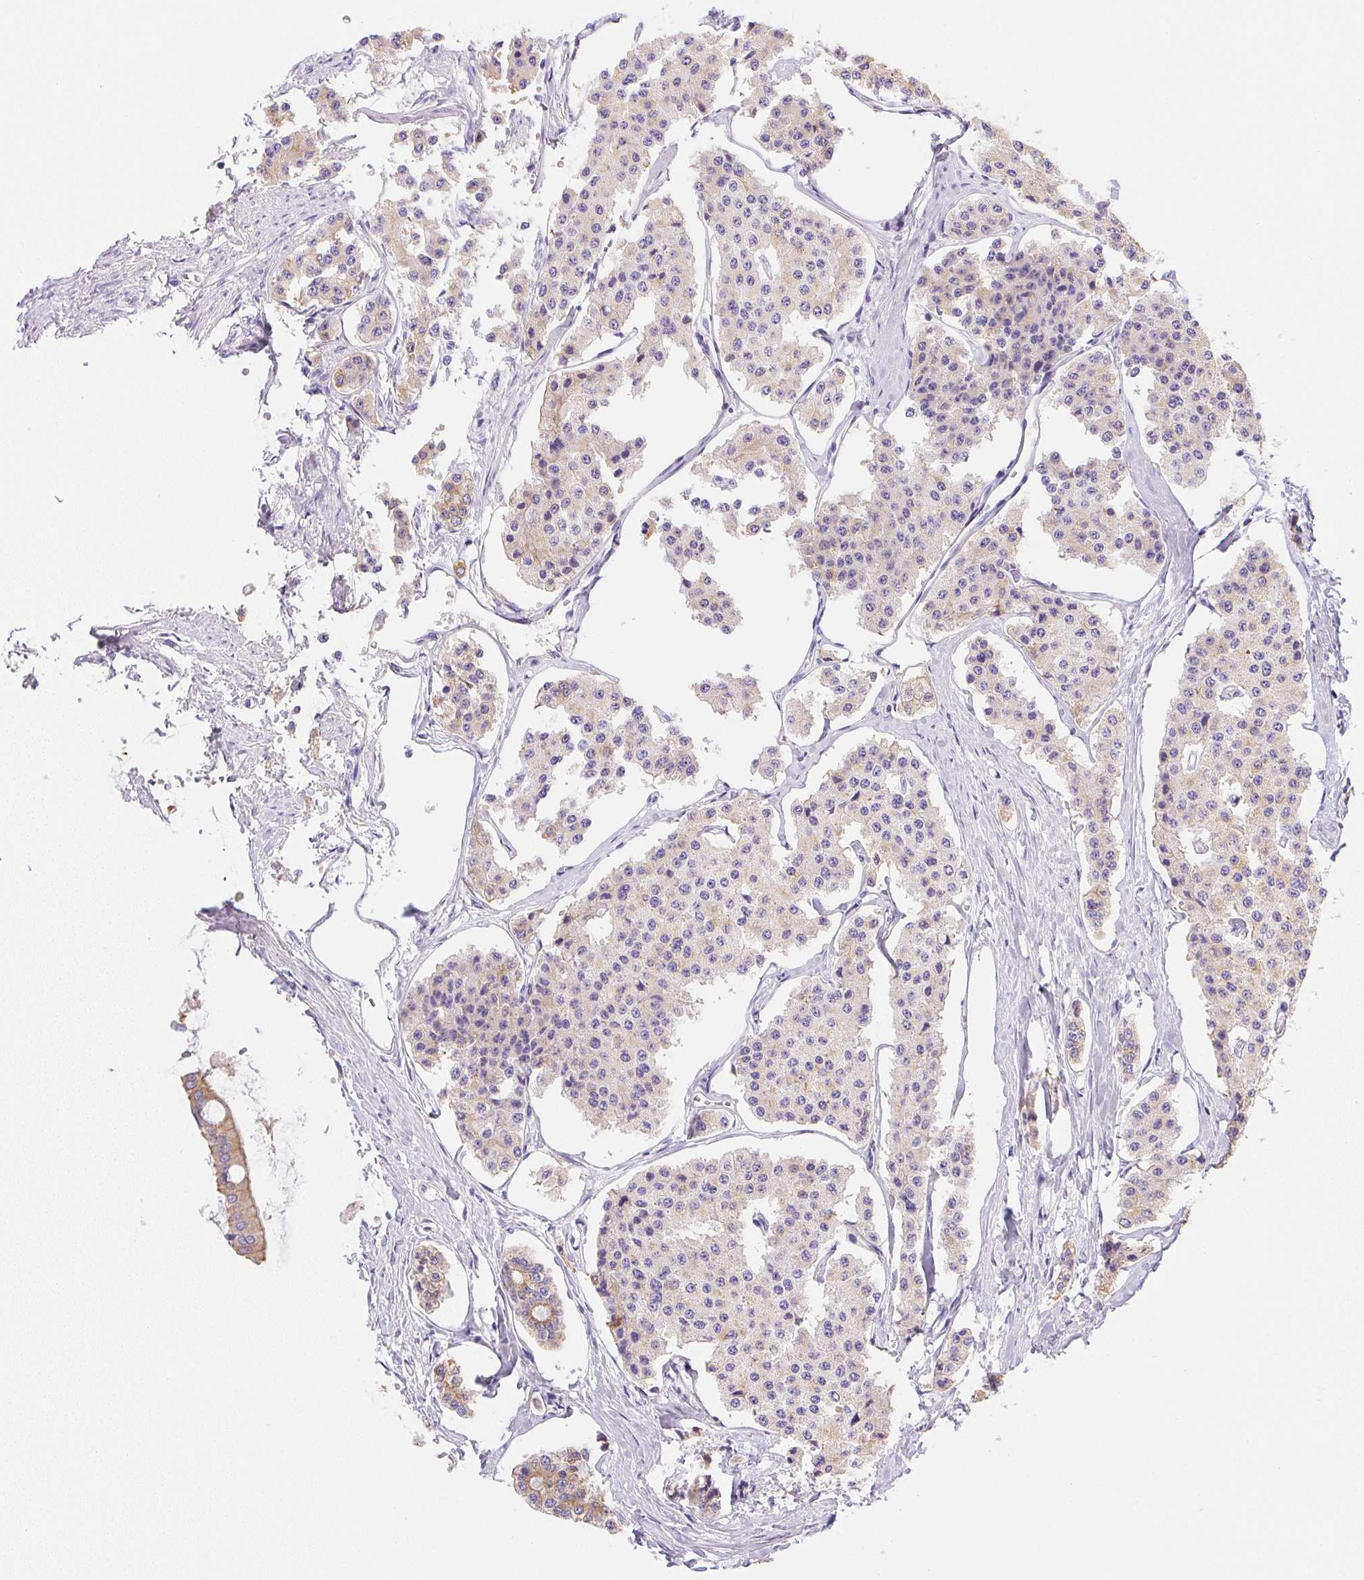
{"staining": {"intensity": "weak", "quantity": "<25%", "location": "cytoplasmic/membranous"}, "tissue": "carcinoid", "cell_type": "Tumor cells", "image_type": "cancer", "snomed": [{"axis": "morphology", "description": "Carcinoid, malignant, NOS"}, {"axis": "topography", "description": "Small intestine"}], "caption": "Tumor cells are negative for protein expression in human carcinoid (malignant).", "gene": "SLC17A7", "patient": {"sex": "female", "age": 65}}